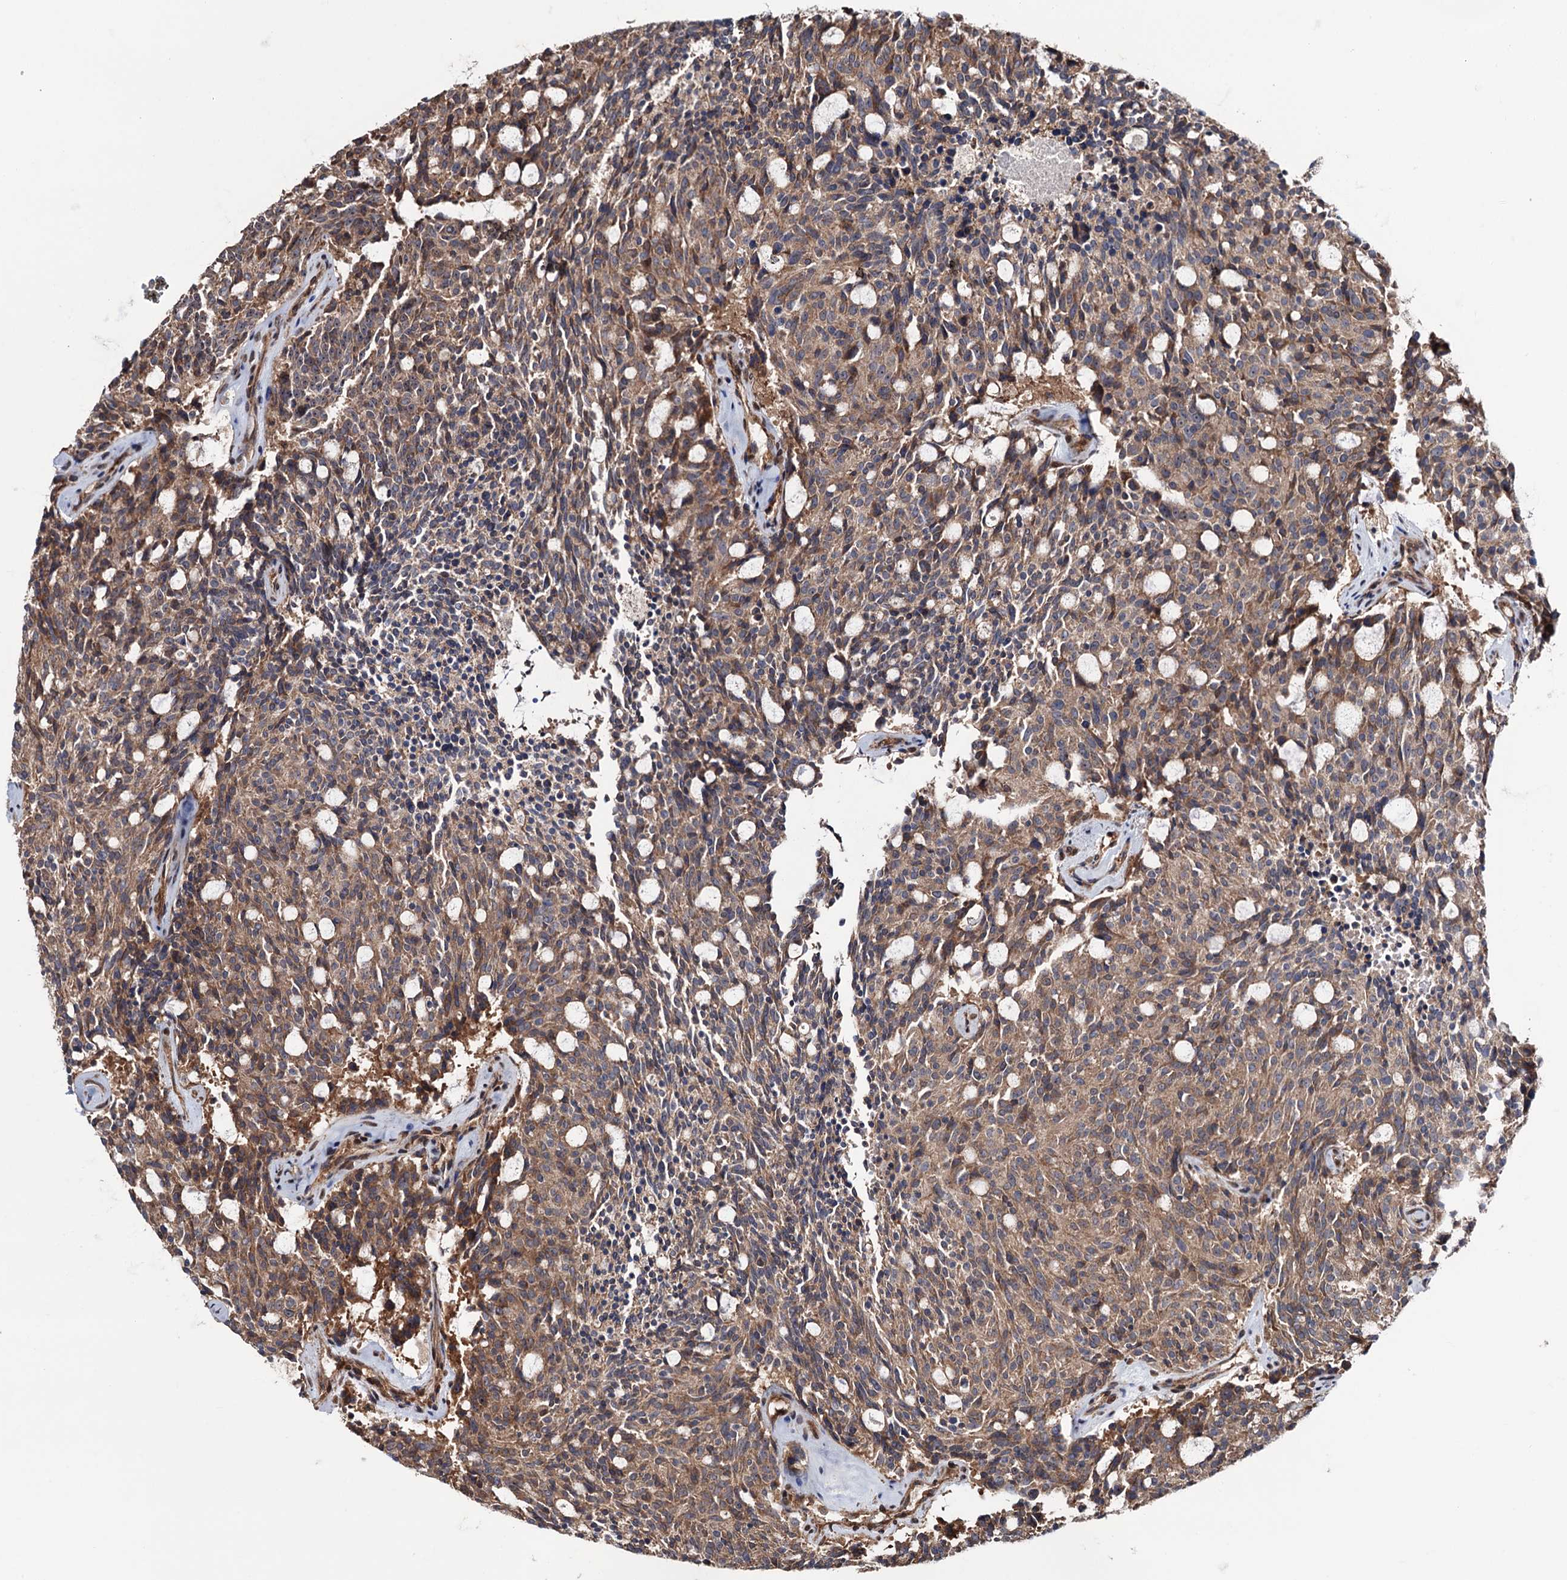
{"staining": {"intensity": "weak", "quantity": ">75%", "location": "cytoplasmic/membranous"}, "tissue": "carcinoid", "cell_type": "Tumor cells", "image_type": "cancer", "snomed": [{"axis": "morphology", "description": "Carcinoid, malignant, NOS"}, {"axis": "topography", "description": "Pancreas"}], "caption": "A low amount of weak cytoplasmic/membranous staining is identified in approximately >75% of tumor cells in carcinoid (malignant) tissue.", "gene": "FERMT2", "patient": {"sex": "female", "age": 54}}